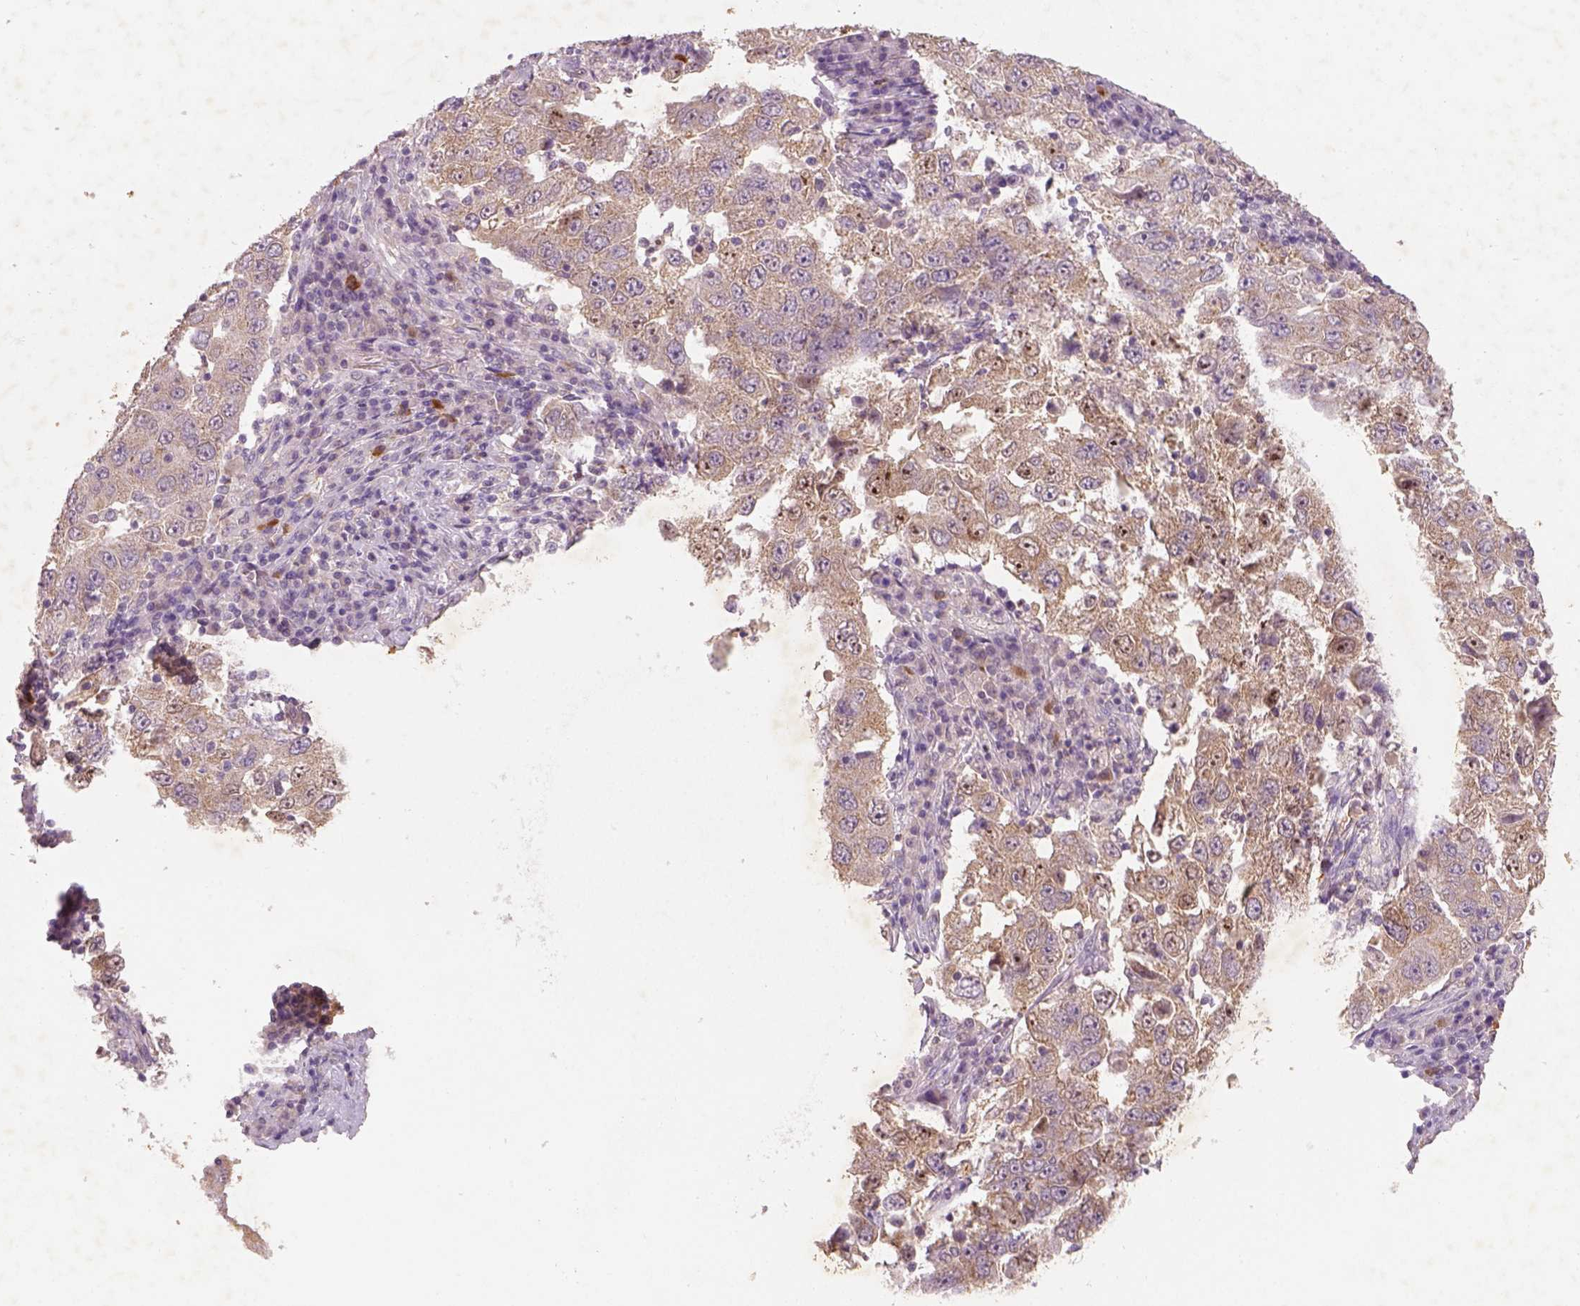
{"staining": {"intensity": "weak", "quantity": ">75%", "location": "cytoplasmic/membranous"}, "tissue": "lung cancer", "cell_type": "Tumor cells", "image_type": "cancer", "snomed": [{"axis": "morphology", "description": "Adenocarcinoma, NOS"}, {"axis": "topography", "description": "Lung"}], "caption": "IHC staining of adenocarcinoma (lung), which displays low levels of weak cytoplasmic/membranous positivity in about >75% of tumor cells indicating weak cytoplasmic/membranous protein staining. The staining was performed using DAB (brown) for protein detection and nuclei were counterstained in hematoxylin (blue).", "gene": "AP2B1", "patient": {"sex": "male", "age": 73}}